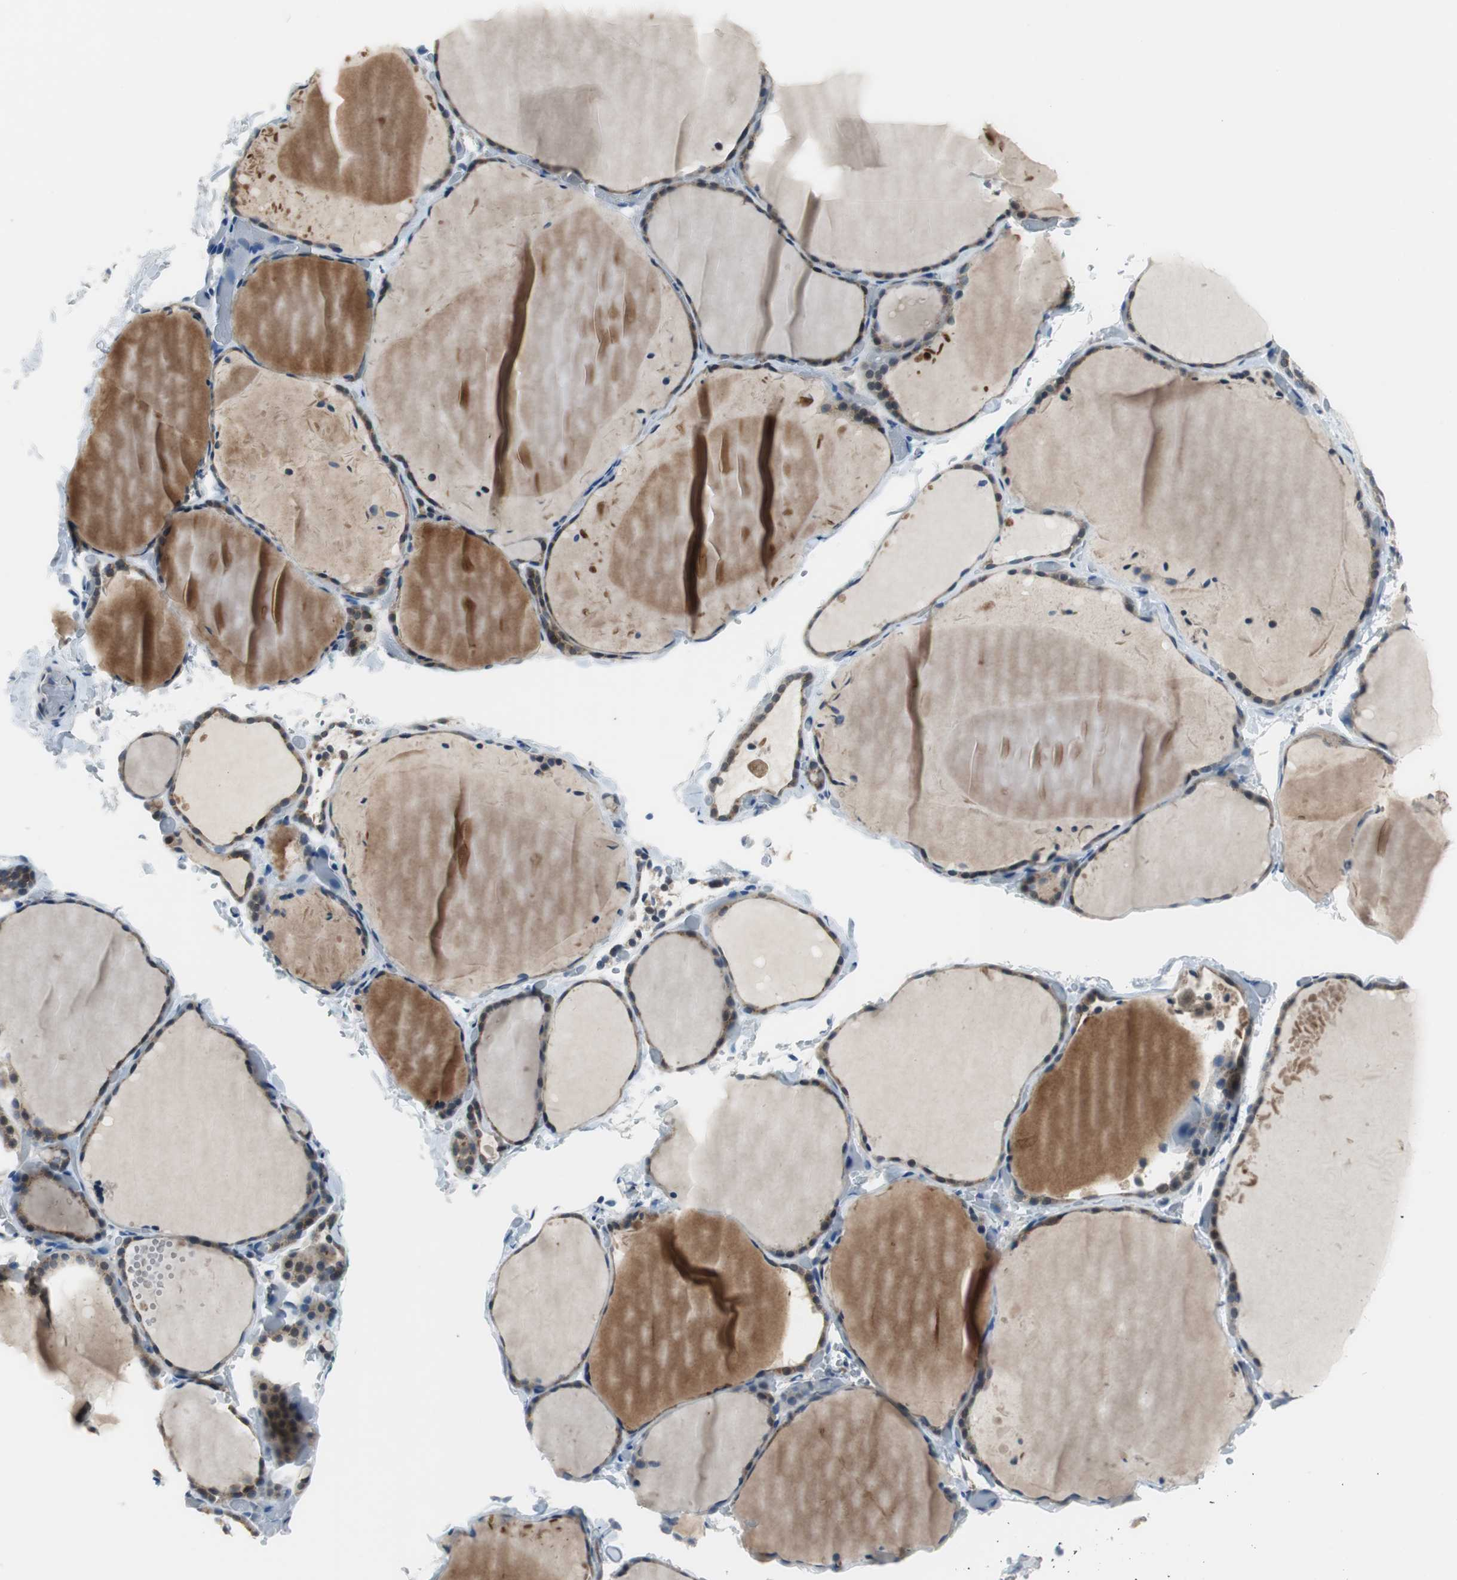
{"staining": {"intensity": "weak", "quantity": "25%-75%", "location": "cytoplasmic/membranous"}, "tissue": "thyroid gland", "cell_type": "Glandular cells", "image_type": "normal", "snomed": [{"axis": "morphology", "description": "Normal tissue, NOS"}, {"axis": "topography", "description": "Thyroid gland"}], "caption": "Human thyroid gland stained with a protein marker displays weak staining in glandular cells.", "gene": "PLAA", "patient": {"sex": "female", "age": 22}}